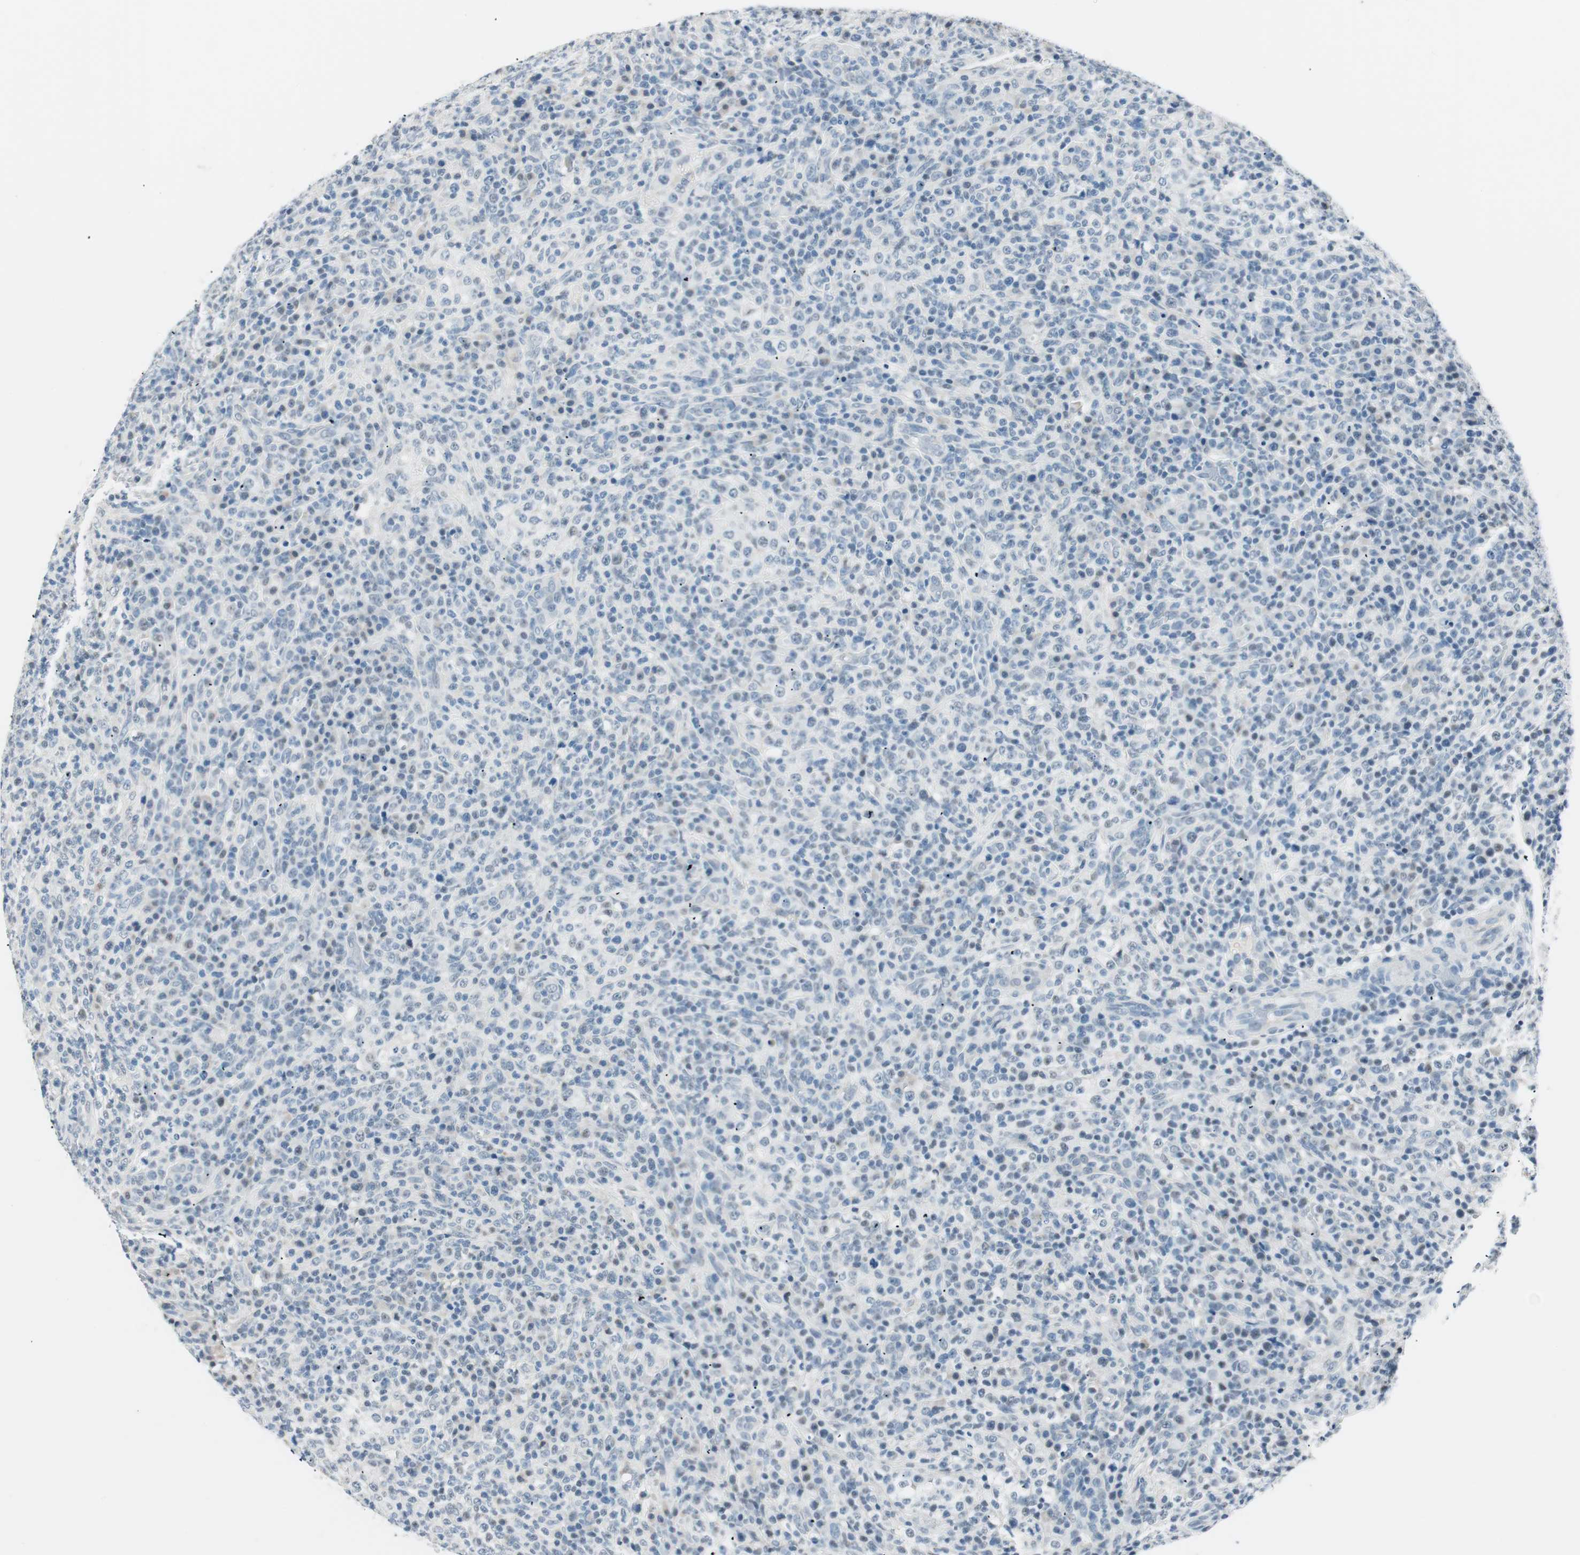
{"staining": {"intensity": "negative", "quantity": "none", "location": "none"}, "tissue": "lymphoma", "cell_type": "Tumor cells", "image_type": "cancer", "snomed": [{"axis": "morphology", "description": "Malignant lymphoma, non-Hodgkin's type, High grade"}, {"axis": "topography", "description": "Lymph node"}], "caption": "This is a histopathology image of immunohistochemistry staining of lymphoma, which shows no expression in tumor cells.", "gene": "HOXB13", "patient": {"sex": "female", "age": 76}}